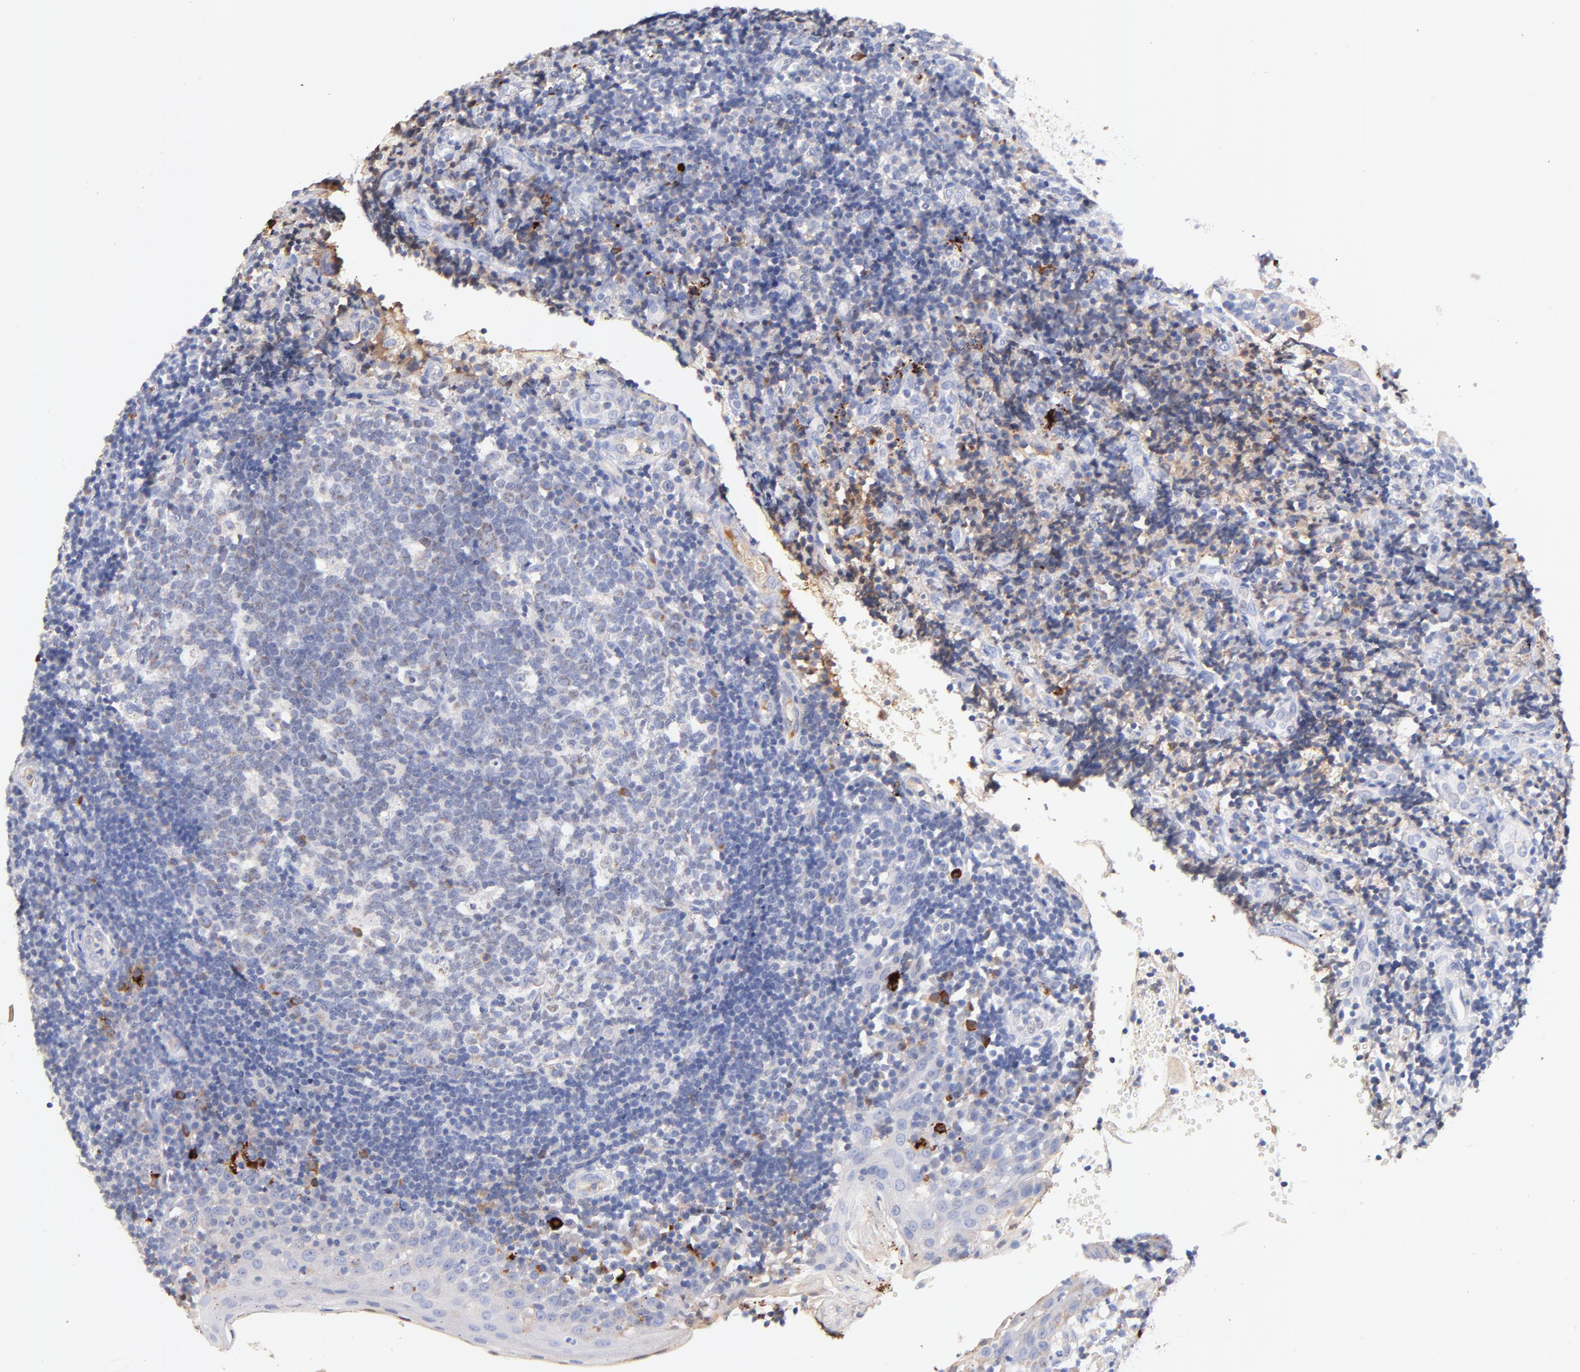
{"staining": {"intensity": "weak", "quantity": "<25%", "location": "cytoplasmic/membranous"}, "tissue": "tonsil", "cell_type": "Germinal center cells", "image_type": "normal", "snomed": [{"axis": "morphology", "description": "Normal tissue, NOS"}, {"axis": "topography", "description": "Tonsil"}], "caption": "IHC photomicrograph of normal human tonsil stained for a protein (brown), which exhibits no staining in germinal center cells. Nuclei are stained in blue.", "gene": "IGLV7", "patient": {"sex": "female", "age": 40}}